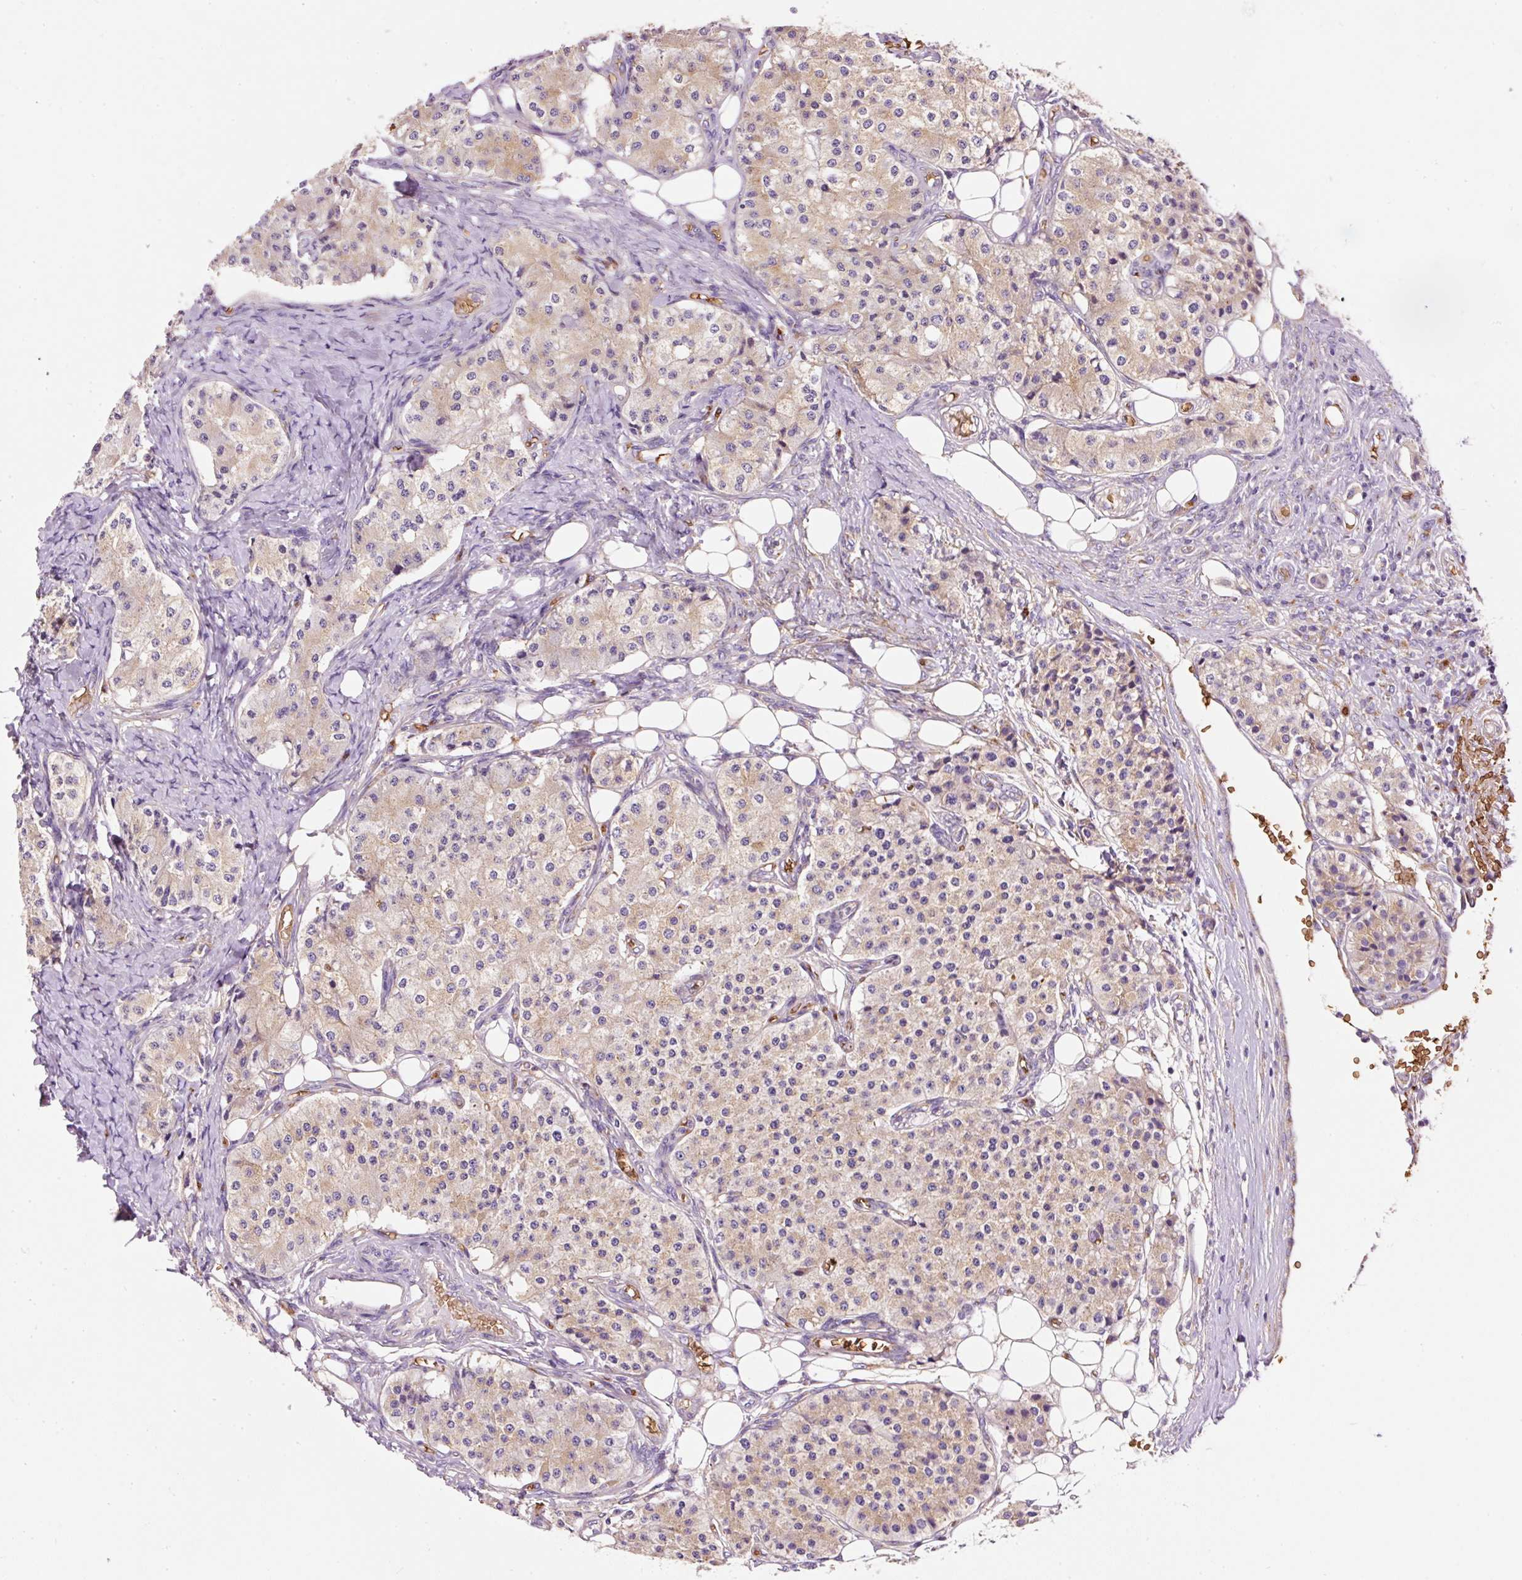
{"staining": {"intensity": "moderate", "quantity": ">75%", "location": "cytoplasmic/membranous"}, "tissue": "carcinoid", "cell_type": "Tumor cells", "image_type": "cancer", "snomed": [{"axis": "morphology", "description": "Carcinoid, malignant, NOS"}, {"axis": "topography", "description": "Colon"}], "caption": "Immunohistochemistry (IHC) image of neoplastic tissue: malignant carcinoid stained using immunohistochemistry (IHC) shows medium levels of moderate protein expression localized specifically in the cytoplasmic/membranous of tumor cells, appearing as a cytoplasmic/membranous brown color.", "gene": "PRRC2A", "patient": {"sex": "female", "age": 52}}